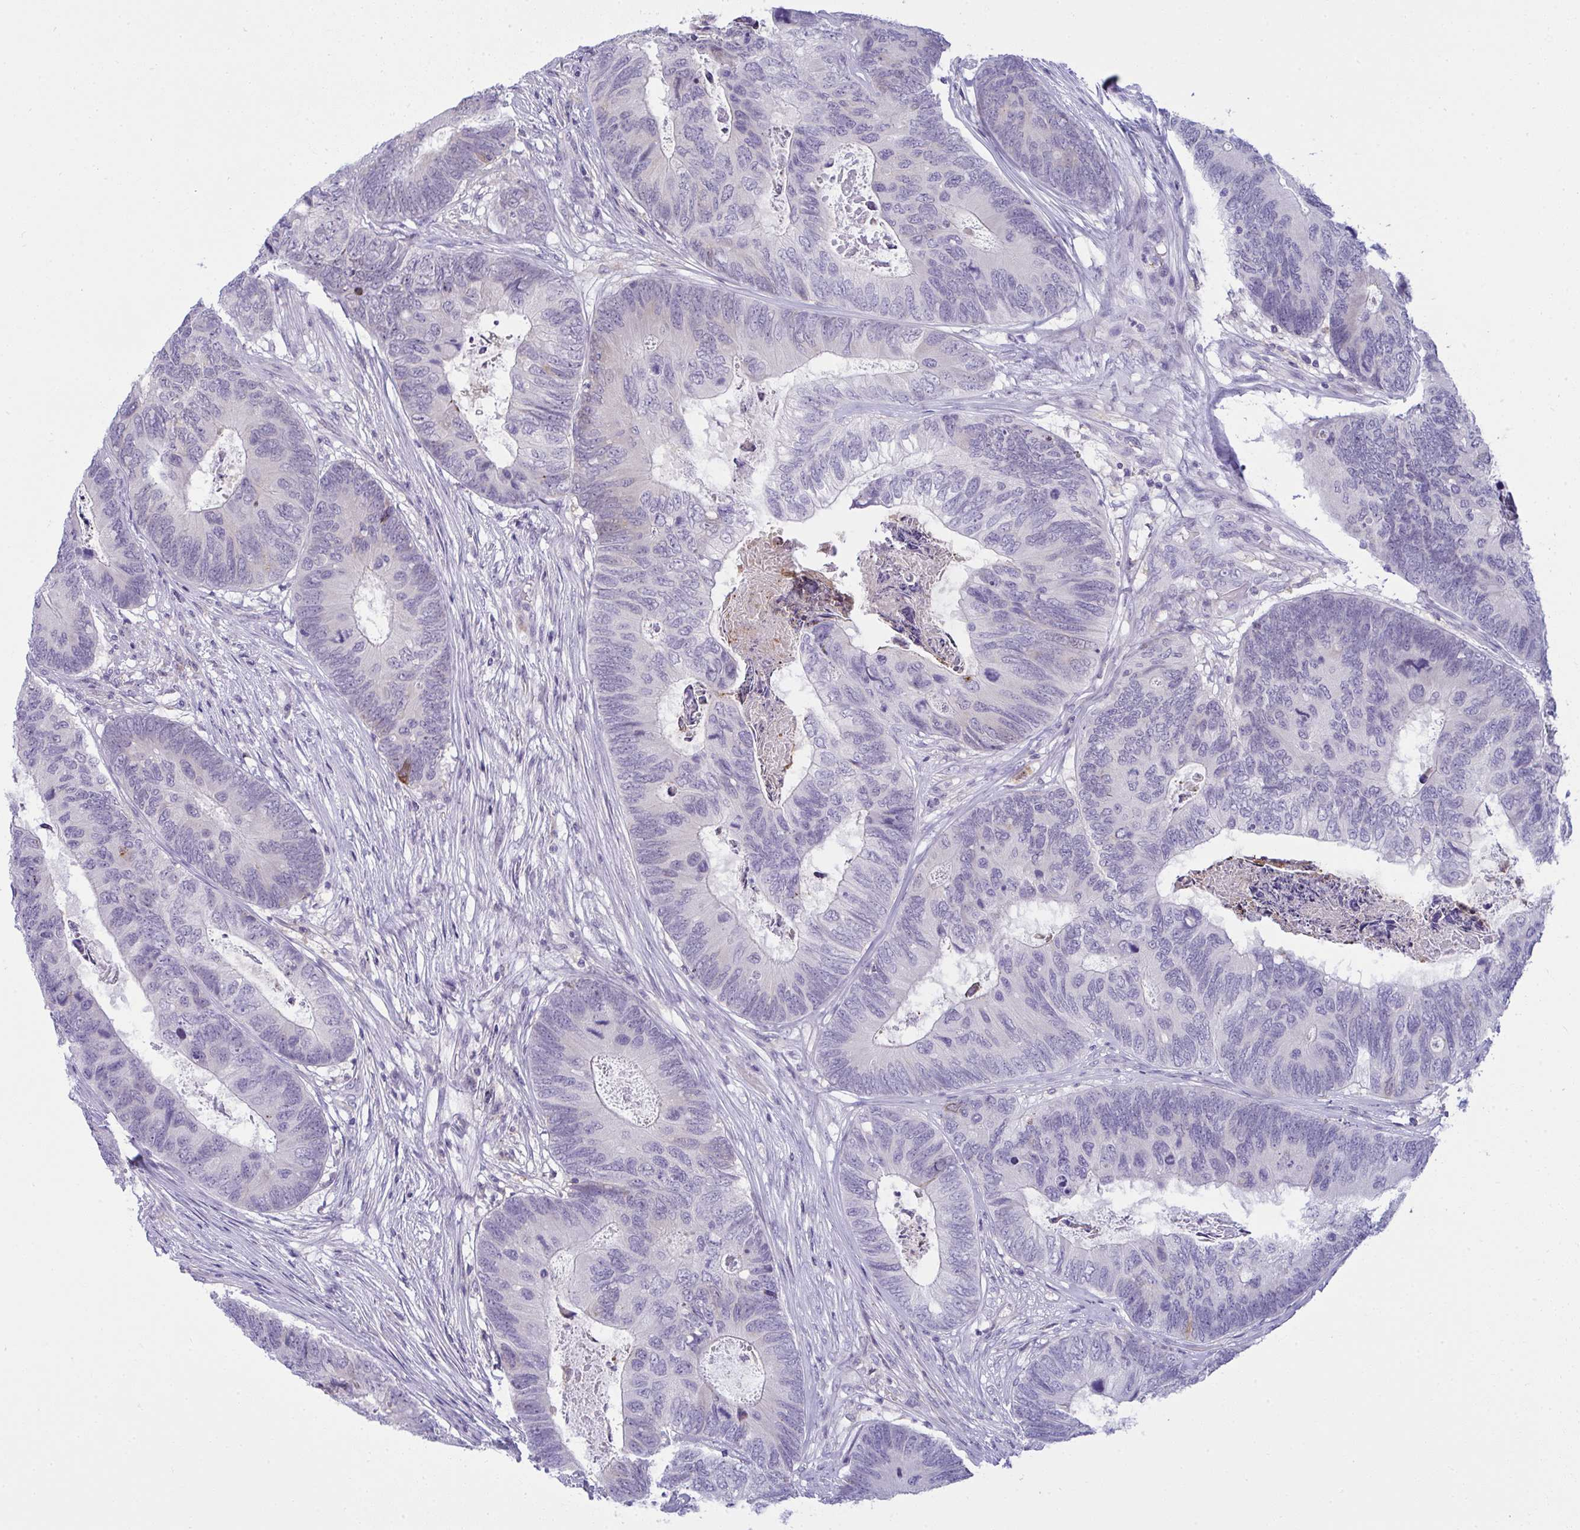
{"staining": {"intensity": "negative", "quantity": "none", "location": "none"}, "tissue": "colorectal cancer", "cell_type": "Tumor cells", "image_type": "cancer", "snomed": [{"axis": "morphology", "description": "Adenocarcinoma, NOS"}, {"axis": "topography", "description": "Colon"}], "caption": "High power microscopy photomicrograph of an IHC photomicrograph of colorectal cancer (adenocarcinoma), revealing no significant positivity in tumor cells.", "gene": "RGPD5", "patient": {"sex": "female", "age": 67}}